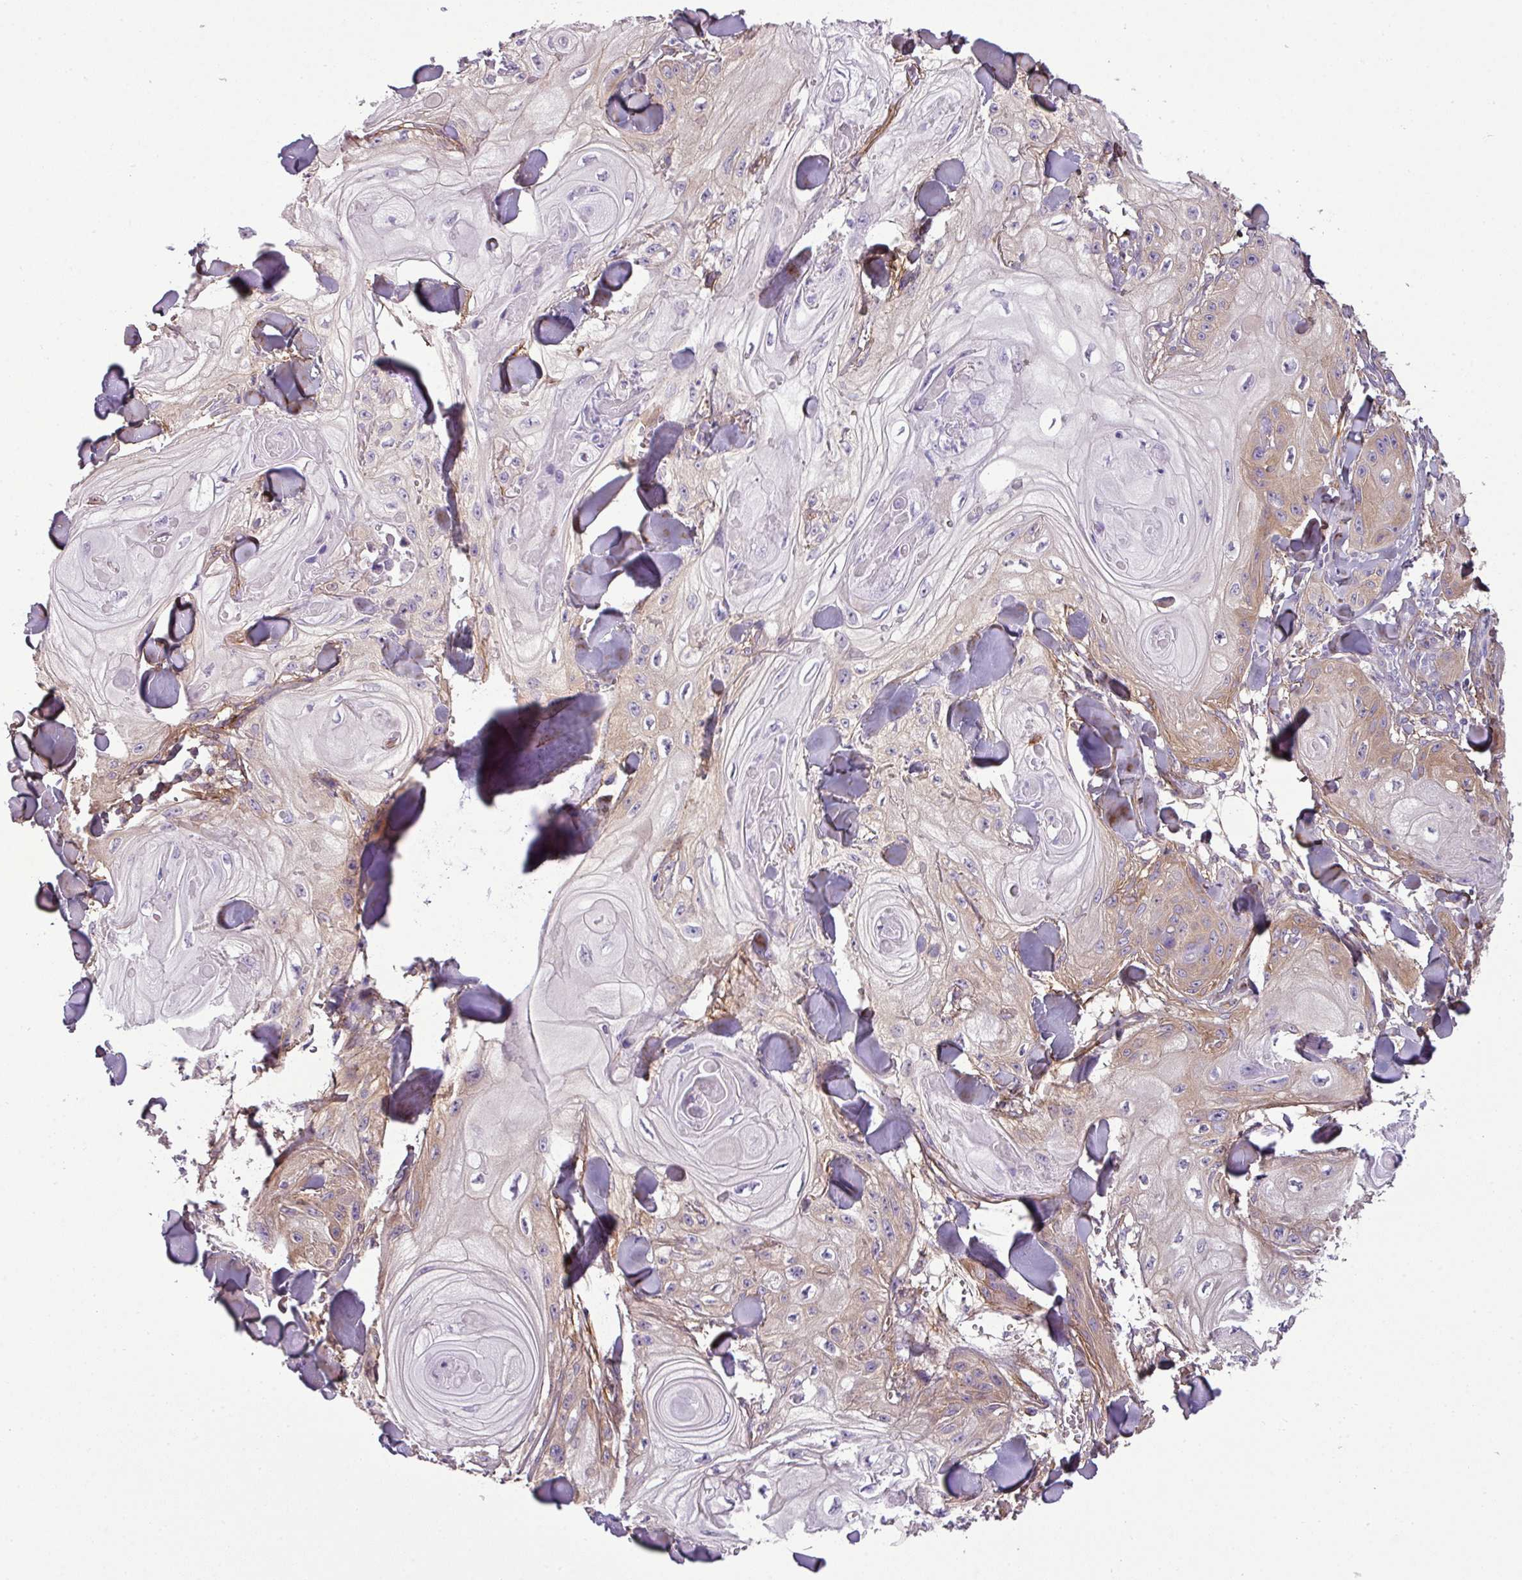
{"staining": {"intensity": "moderate", "quantity": "25%-75%", "location": "cytoplasmic/membranous"}, "tissue": "skin cancer", "cell_type": "Tumor cells", "image_type": "cancer", "snomed": [{"axis": "morphology", "description": "Squamous cell carcinoma, NOS"}, {"axis": "topography", "description": "Skin"}], "caption": "Approximately 25%-75% of tumor cells in squamous cell carcinoma (skin) display moderate cytoplasmic/membranous protein positivity as visualized by brown immunohistochemical staining.", "gene": "PARD6G", "patient": {"sex": "male", "age": 74}}